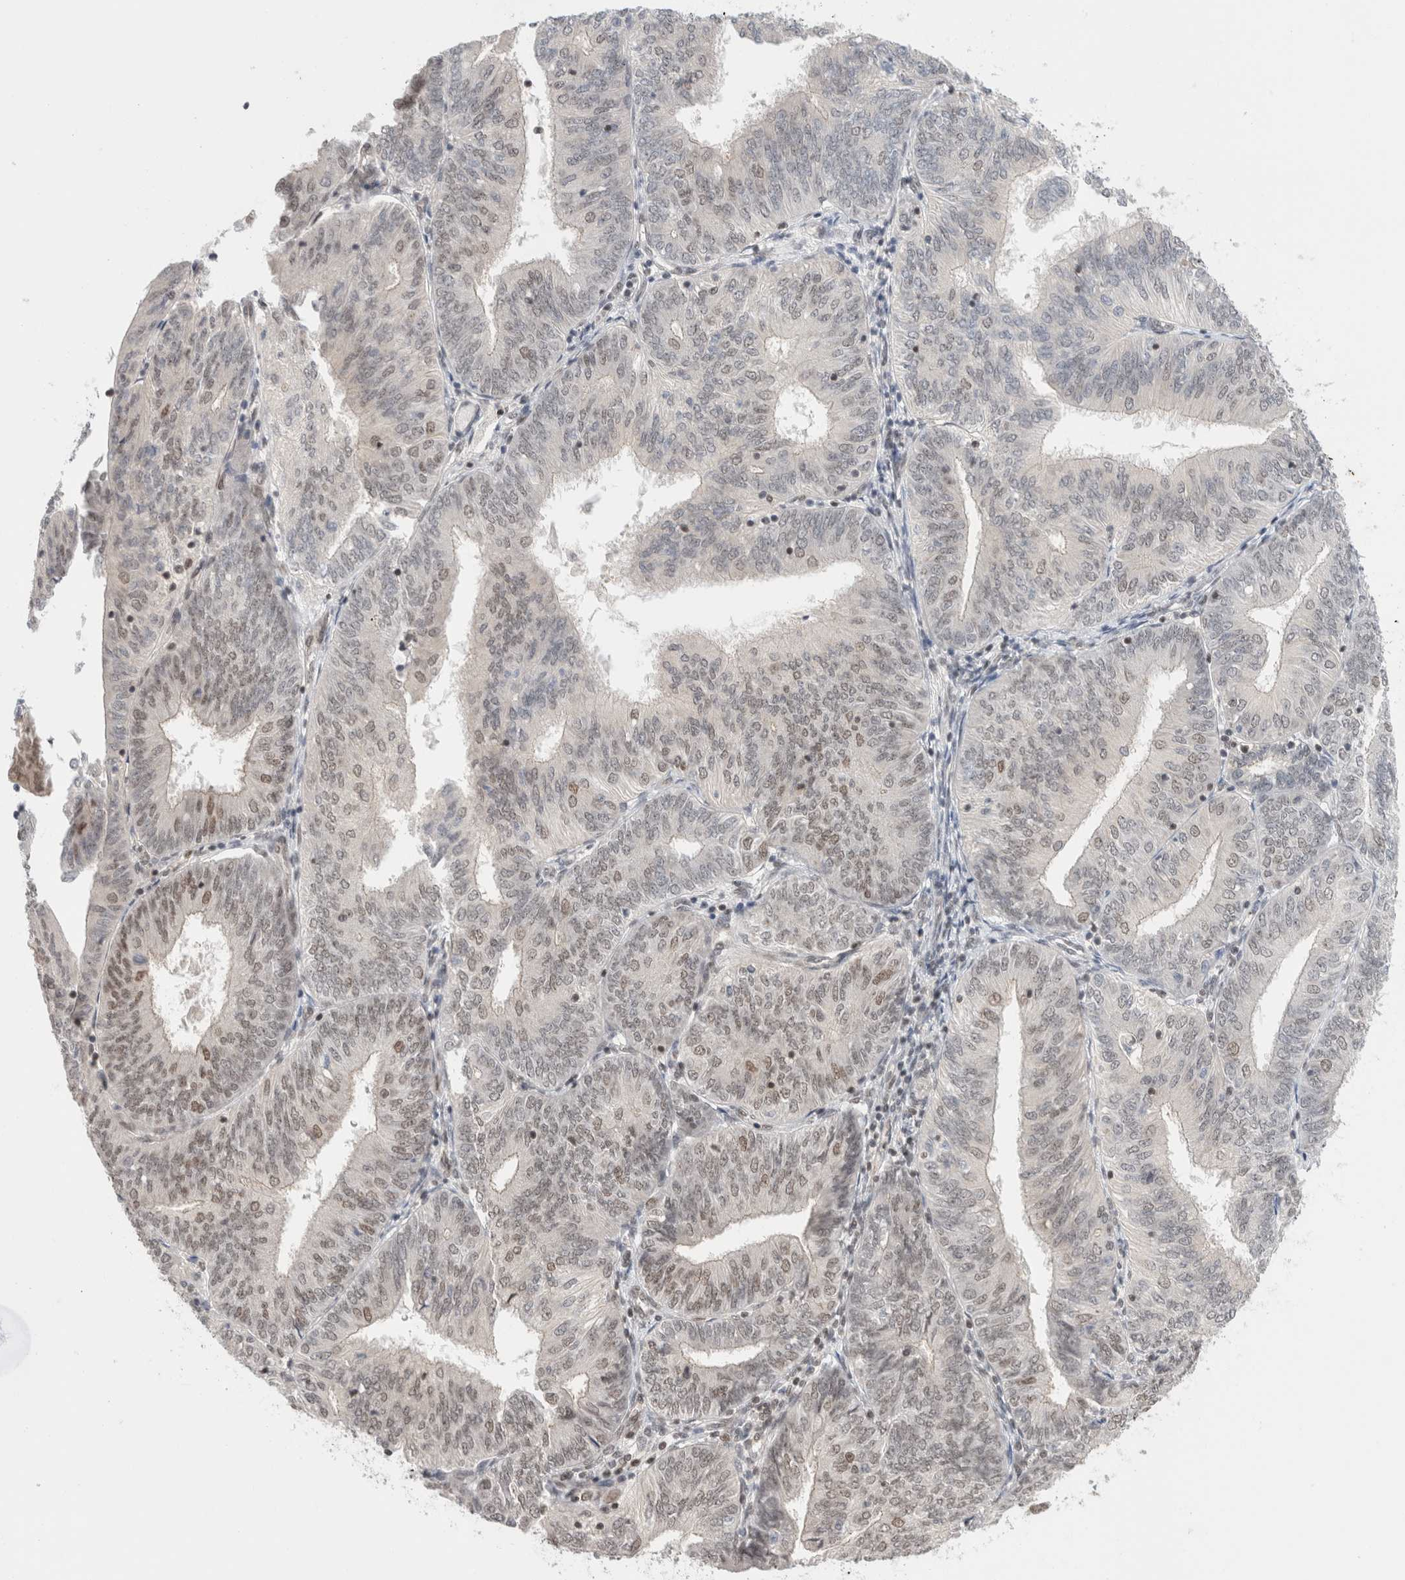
{"staining": {"intensity": "weak", "quantity": "25%-75%", "location": "nuclear"}, "tissue": "endometrial cancer", "cell_type": "Tumor cells", "image_type": "cancer", "snomed": [{"axis": "morphology", "description": "Adenocarcinoma, NOS"}, {"axis": "topography", "description": "Endometrium"}], "caption": "This is an image of immunohistochemistry staining of endometrial adenocarcinoma, which shows weak staining in the nuclear of tumor cells.", "gene": "GATAD2A", "patient": {"sex": "female", "age": 58}}